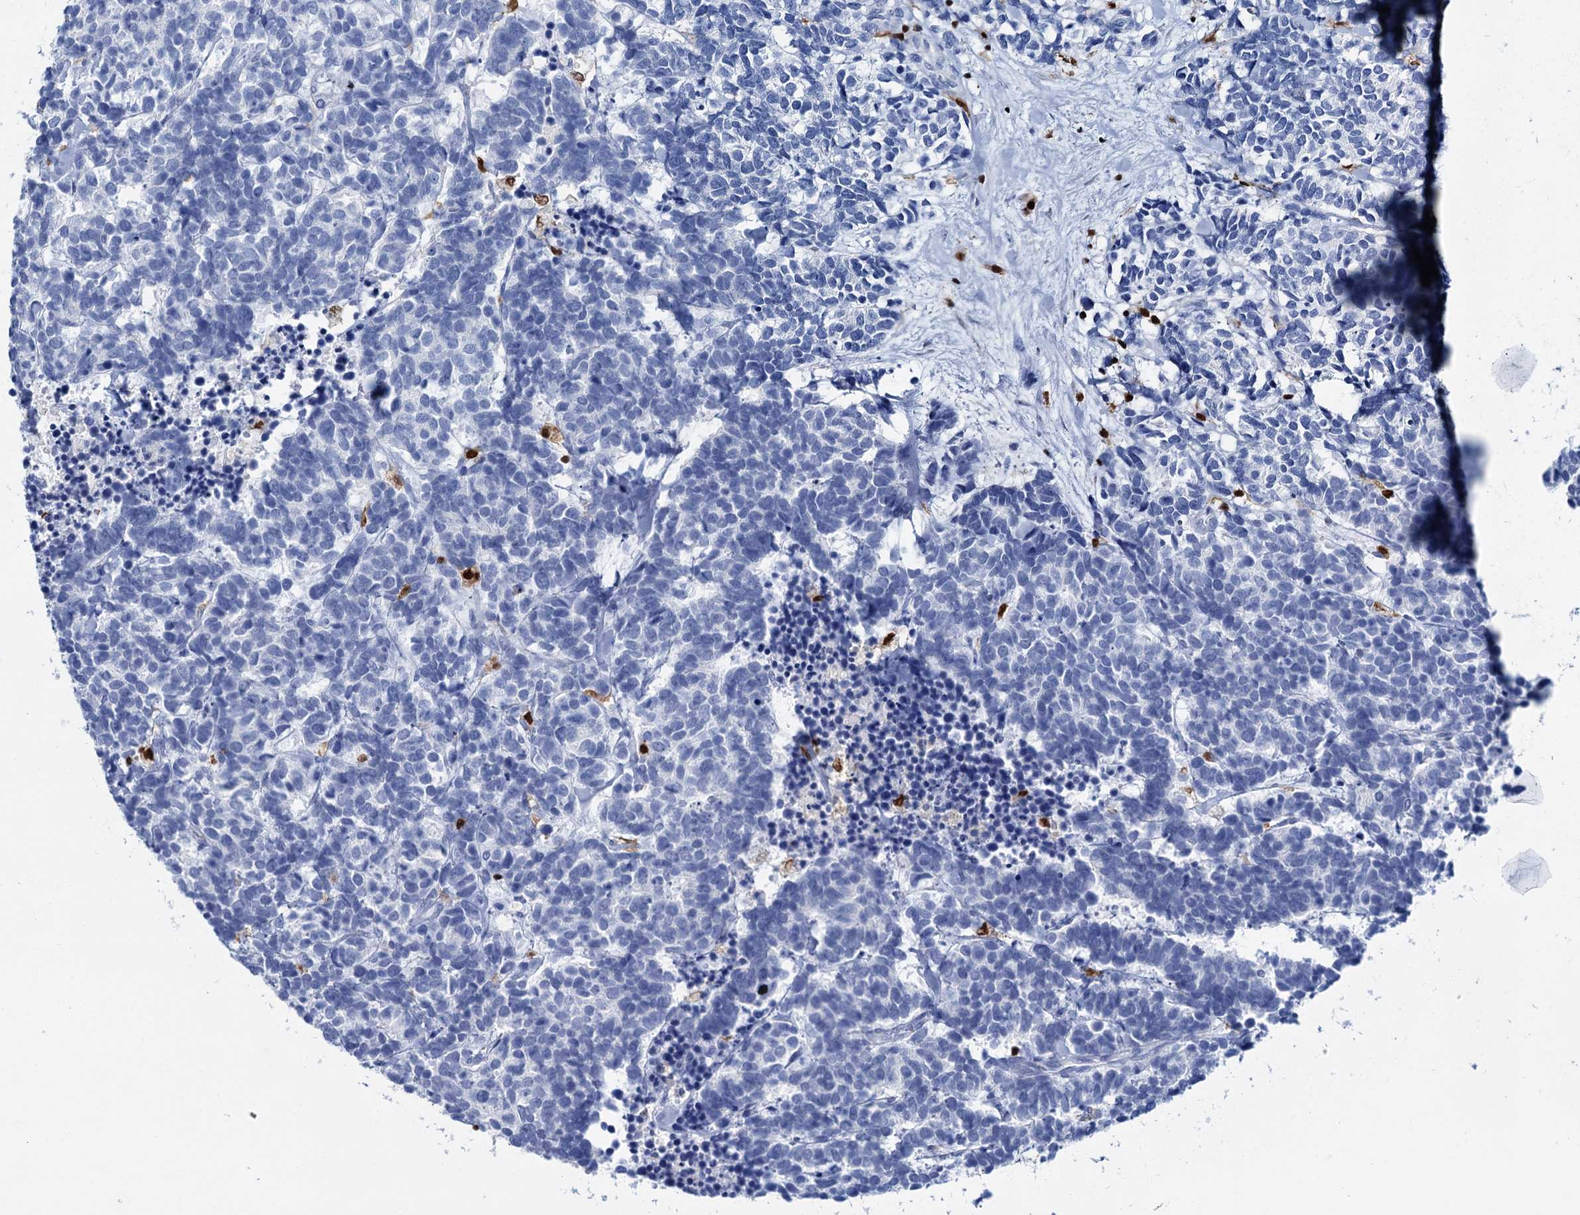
{"staining": {"intensity": "negative", "quantity": "none", "location": "none"}, "tissue": "carcinoid", "cell_type": "Tumor cells", "image_type": "cancer", "snomed": [{"axis": "morphology", "description": "Carcinoma, NOS"}, {"axis": "morphology", "description": "Carcinoid, malignant, NOS"}, {"axis": "topography", "description": "Urinary bladder"}], "caption": "Carcinoid was stained to show a protein in brown. There is no significant positivity in tumor cells.", "gene": "CELF2", "patient": {"sex": "male", "age": 57}}